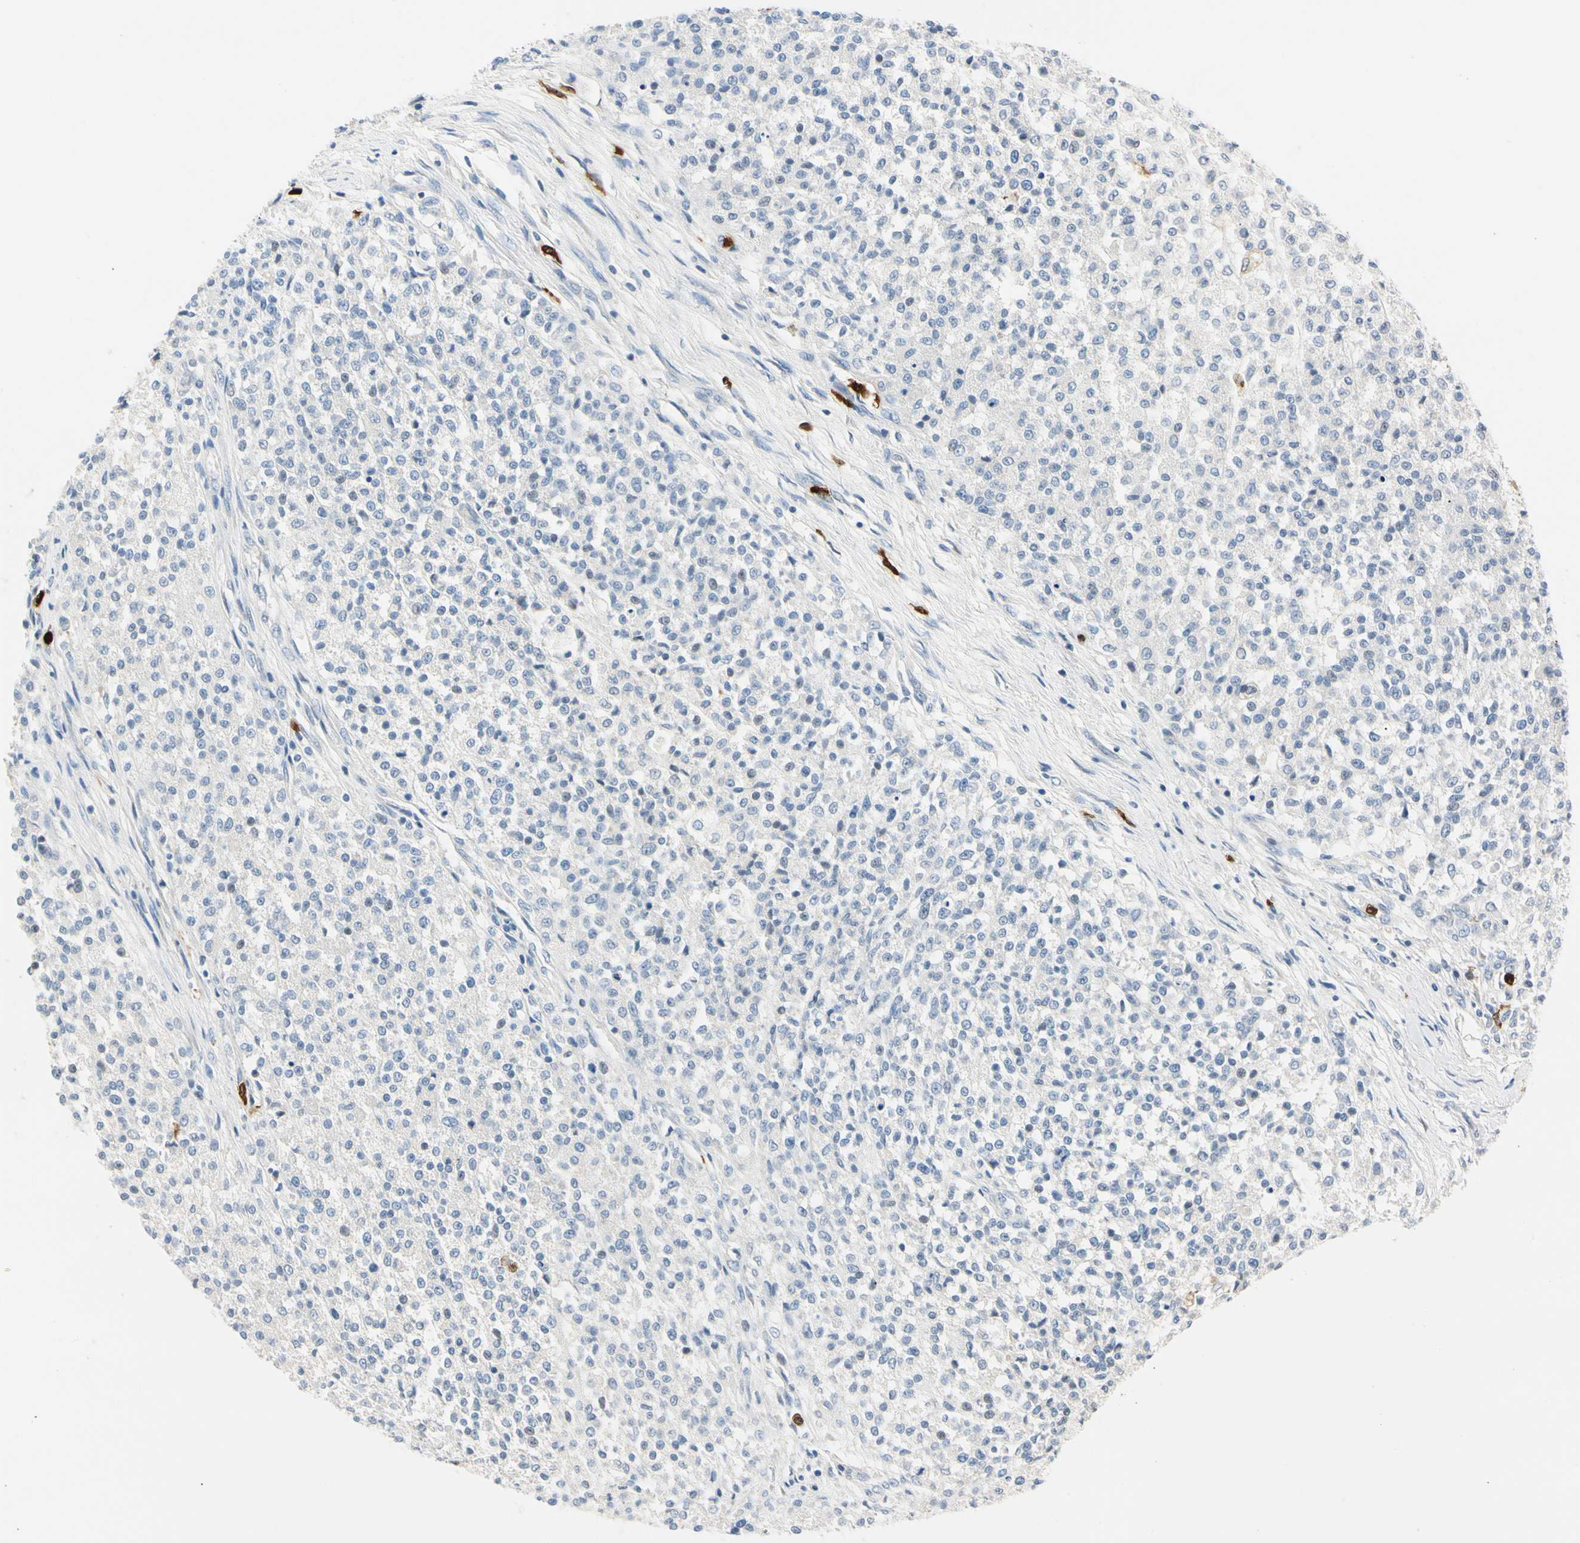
{"staining": {"intensity": "negative", "quantity": "none", "location": "none"}, "tissue": "testis cancer", "cell_type": "Tumor cells", "image_type": "cancer", "snomed": [{"axis": "morphology", "description": "Seminoma, NOS"}, {"axis": "topography", "description": "Testis"}], "caption": "This is an immunohistochemistry (IHC) image of seminoma (testis). There is no staining in tumor cells.", "gene": "TRAF5", "patient": {"sex": "male", "age": 59}}